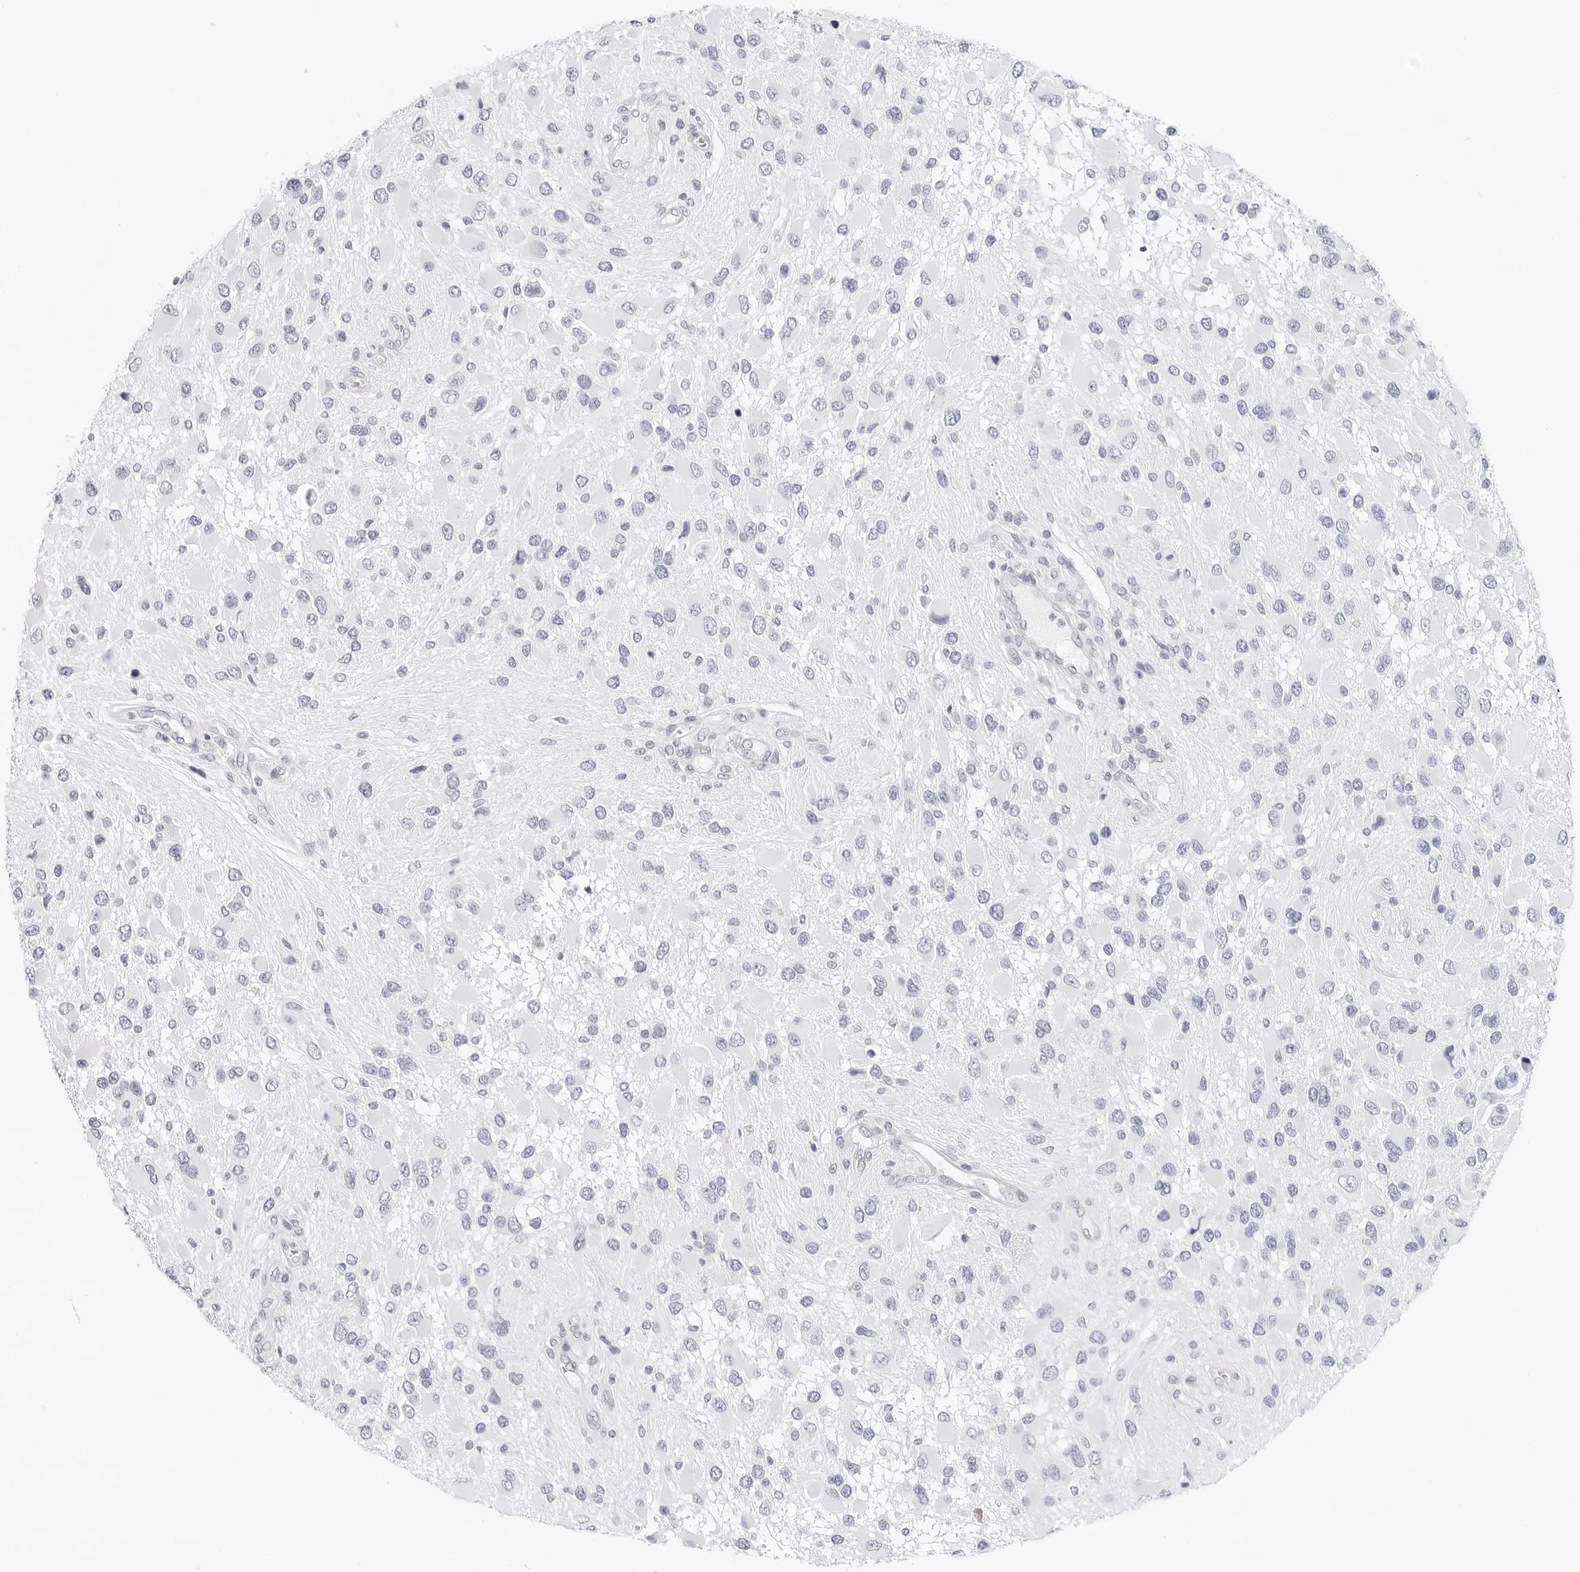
{"staining": {"intensity": "negative", "quantity": "none", "location": "none"}, "tissue": "glioma", "cell_type": "Tumor cells", "image_type": "cancer", "snomed": [{"axis": "morphology", "description": "Glioma, malignant, High grade"}, {"axis": "topography", "description": "Brain"}], "caption": "A high-resolution photomicrograph shows immunohistochemistry (IHC) staining of malignant glioma (high-grade), which demonstrates no significant staining in tumor cells.", "gene": "SLC19A1", "patient": {"sex": "male", "age": 53}}